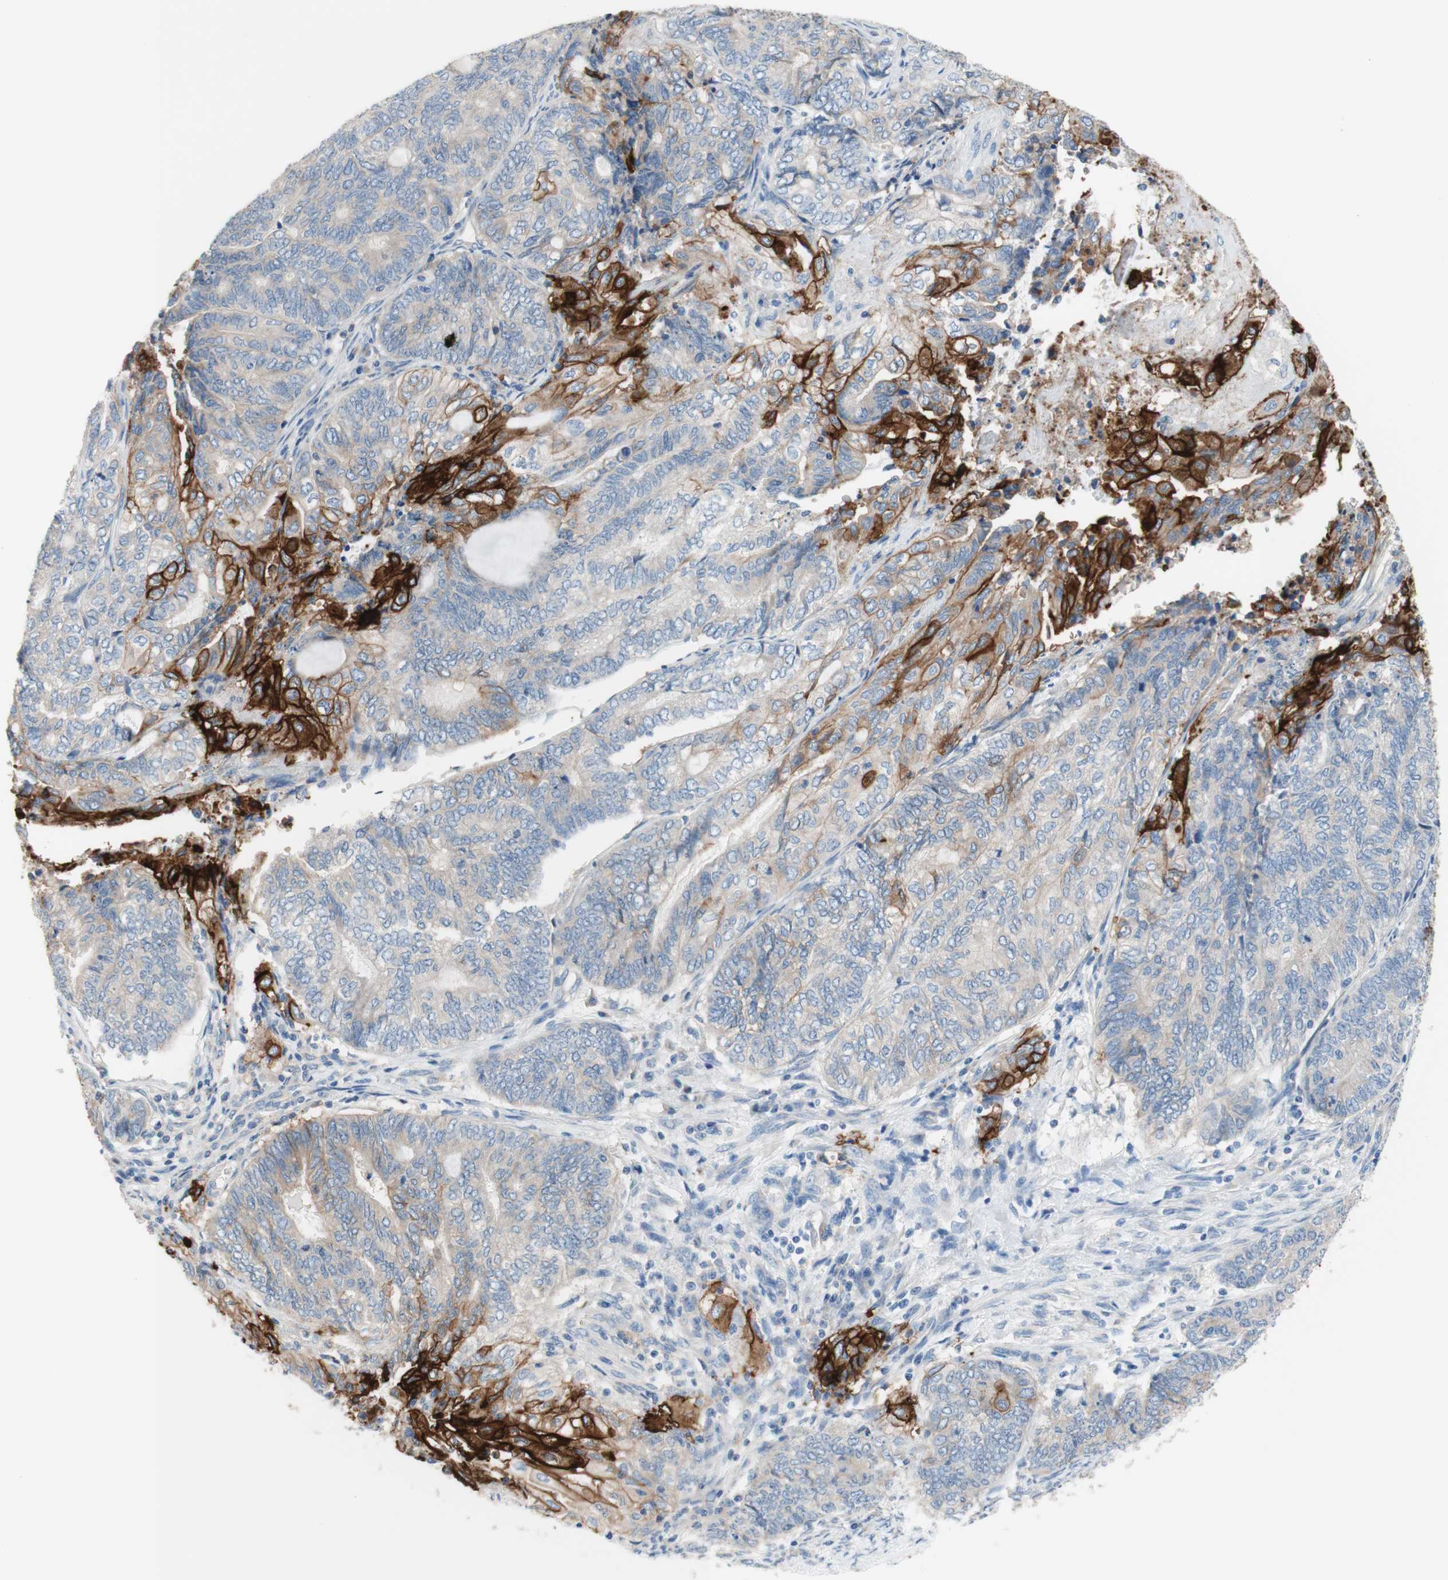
{"staining": {"intensity": "strong", "quantity": "25%-75%", "location": "cytoplasmic/membranous"}, "tissue": "endometrial cancer", "cell_type": "Tumor cells", "image_type": "cancer", "snomed": [{"axis": "morphology", "description": "Adenocarcinoma, NOS"}, {"axis": "topography", "description": "Uterus"}, {"axis": "topography", "description": "Endometrium"}], "caption": "Approximately 25%-75% of tumor cells in endometrial cancer (adenocarcinoma) show strong cytoplasmic/membranous protein expression as visualized by brown immunohistochemical staining.", "gene": "F3", "patient": {"sex": "female", "age": 70}}